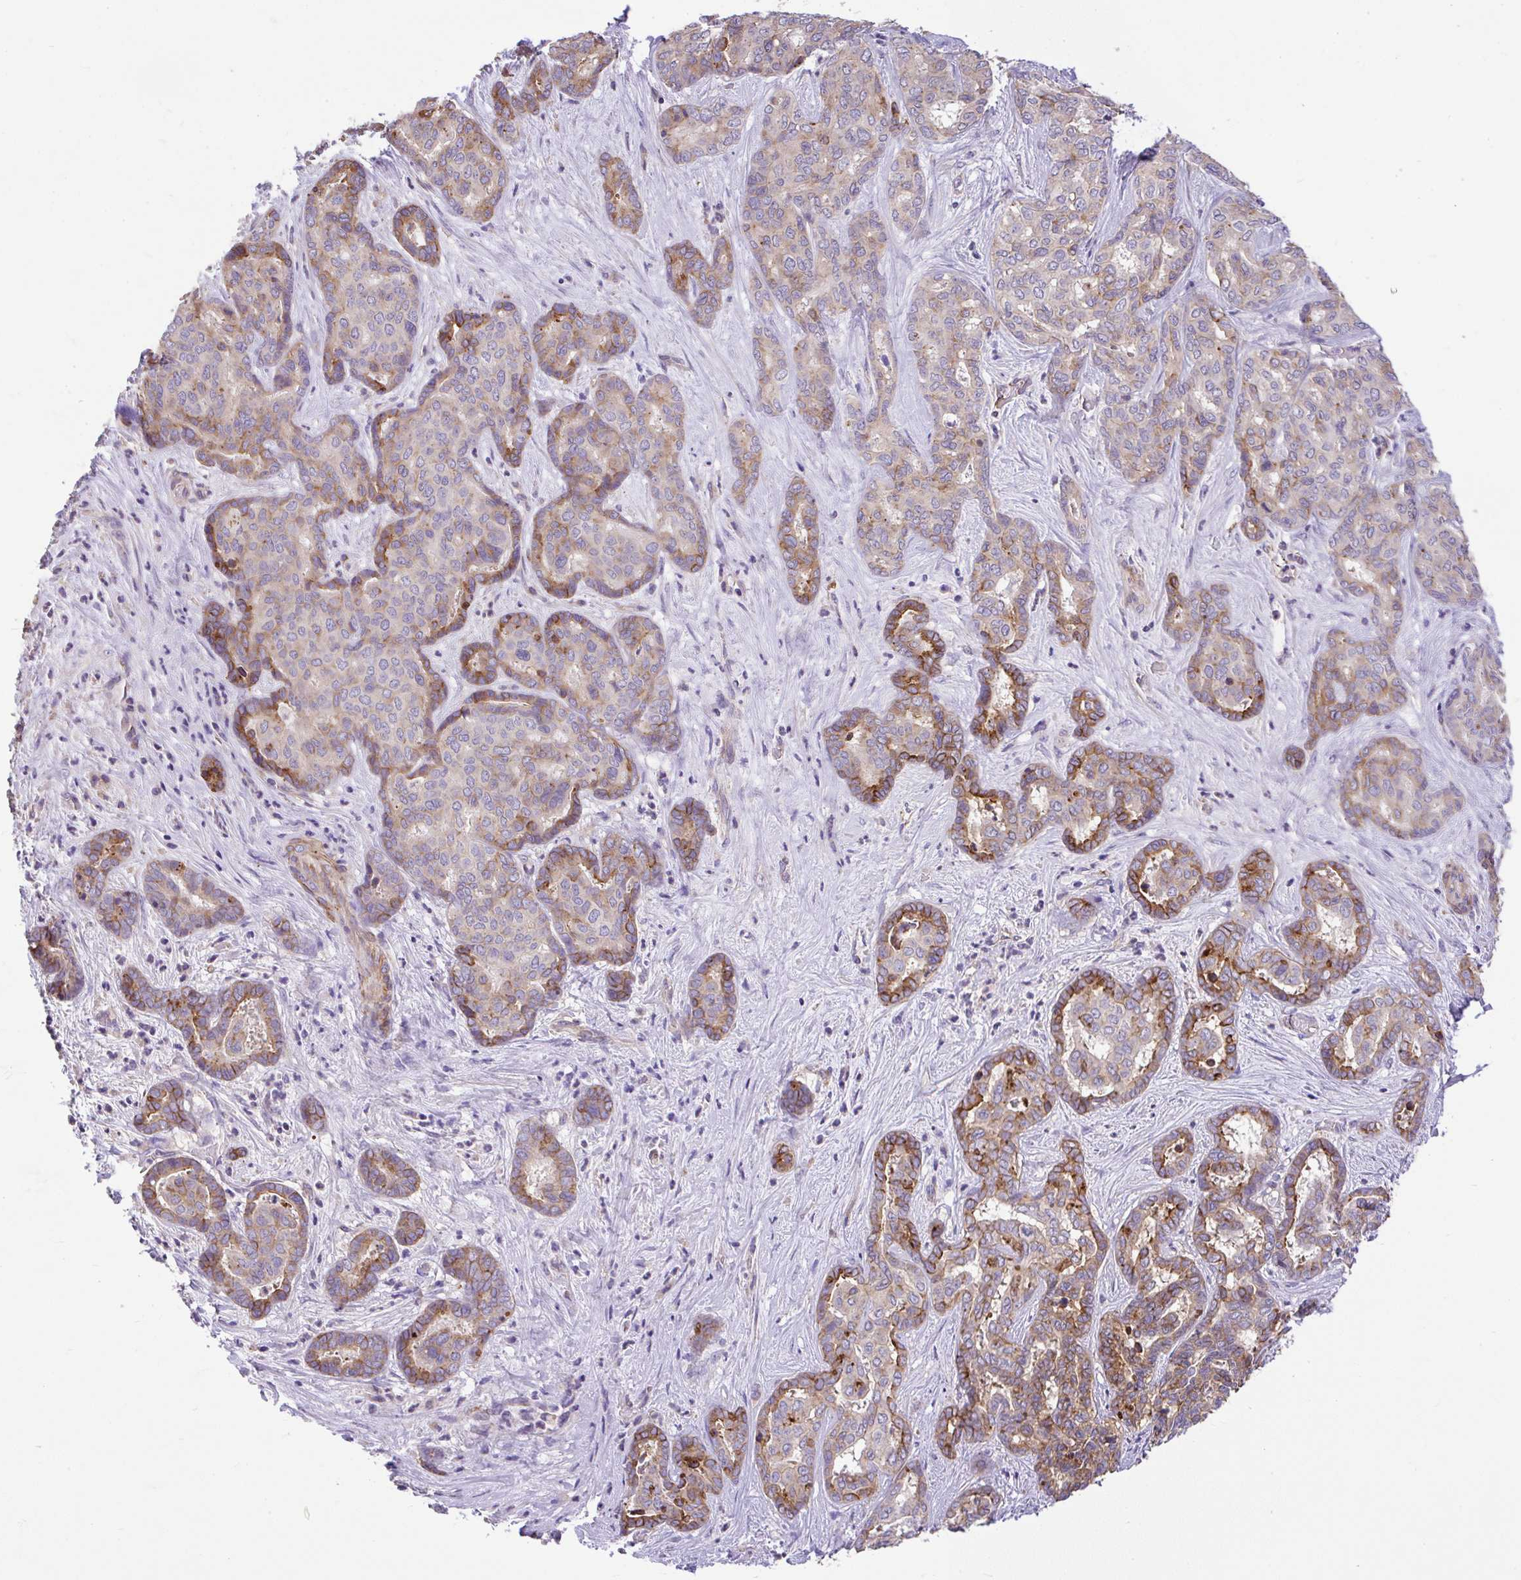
{"staining": {"intensity": "moderate", "quantity": "25%-75%", "location": "cytoplasmic/membranous"}, "tissue": "liver cancer", "cell_type": "Tumor cells", "image_type": "cancer", "snomed": [{"axis": "morphology", "description": "Cholangiocarcinoma"}, {"axis": "topography", "description": "Liver"}], "caption": "Liver cancer (cholangiocarcinoma) tissue demonstrates moderate cytoplasmic/membranous positivity in about 25%-75% of tumor cells, visualized by immunohistochemistry.", "gene": "PTPRK", "patient": {"sex": "female", "age": 64}}